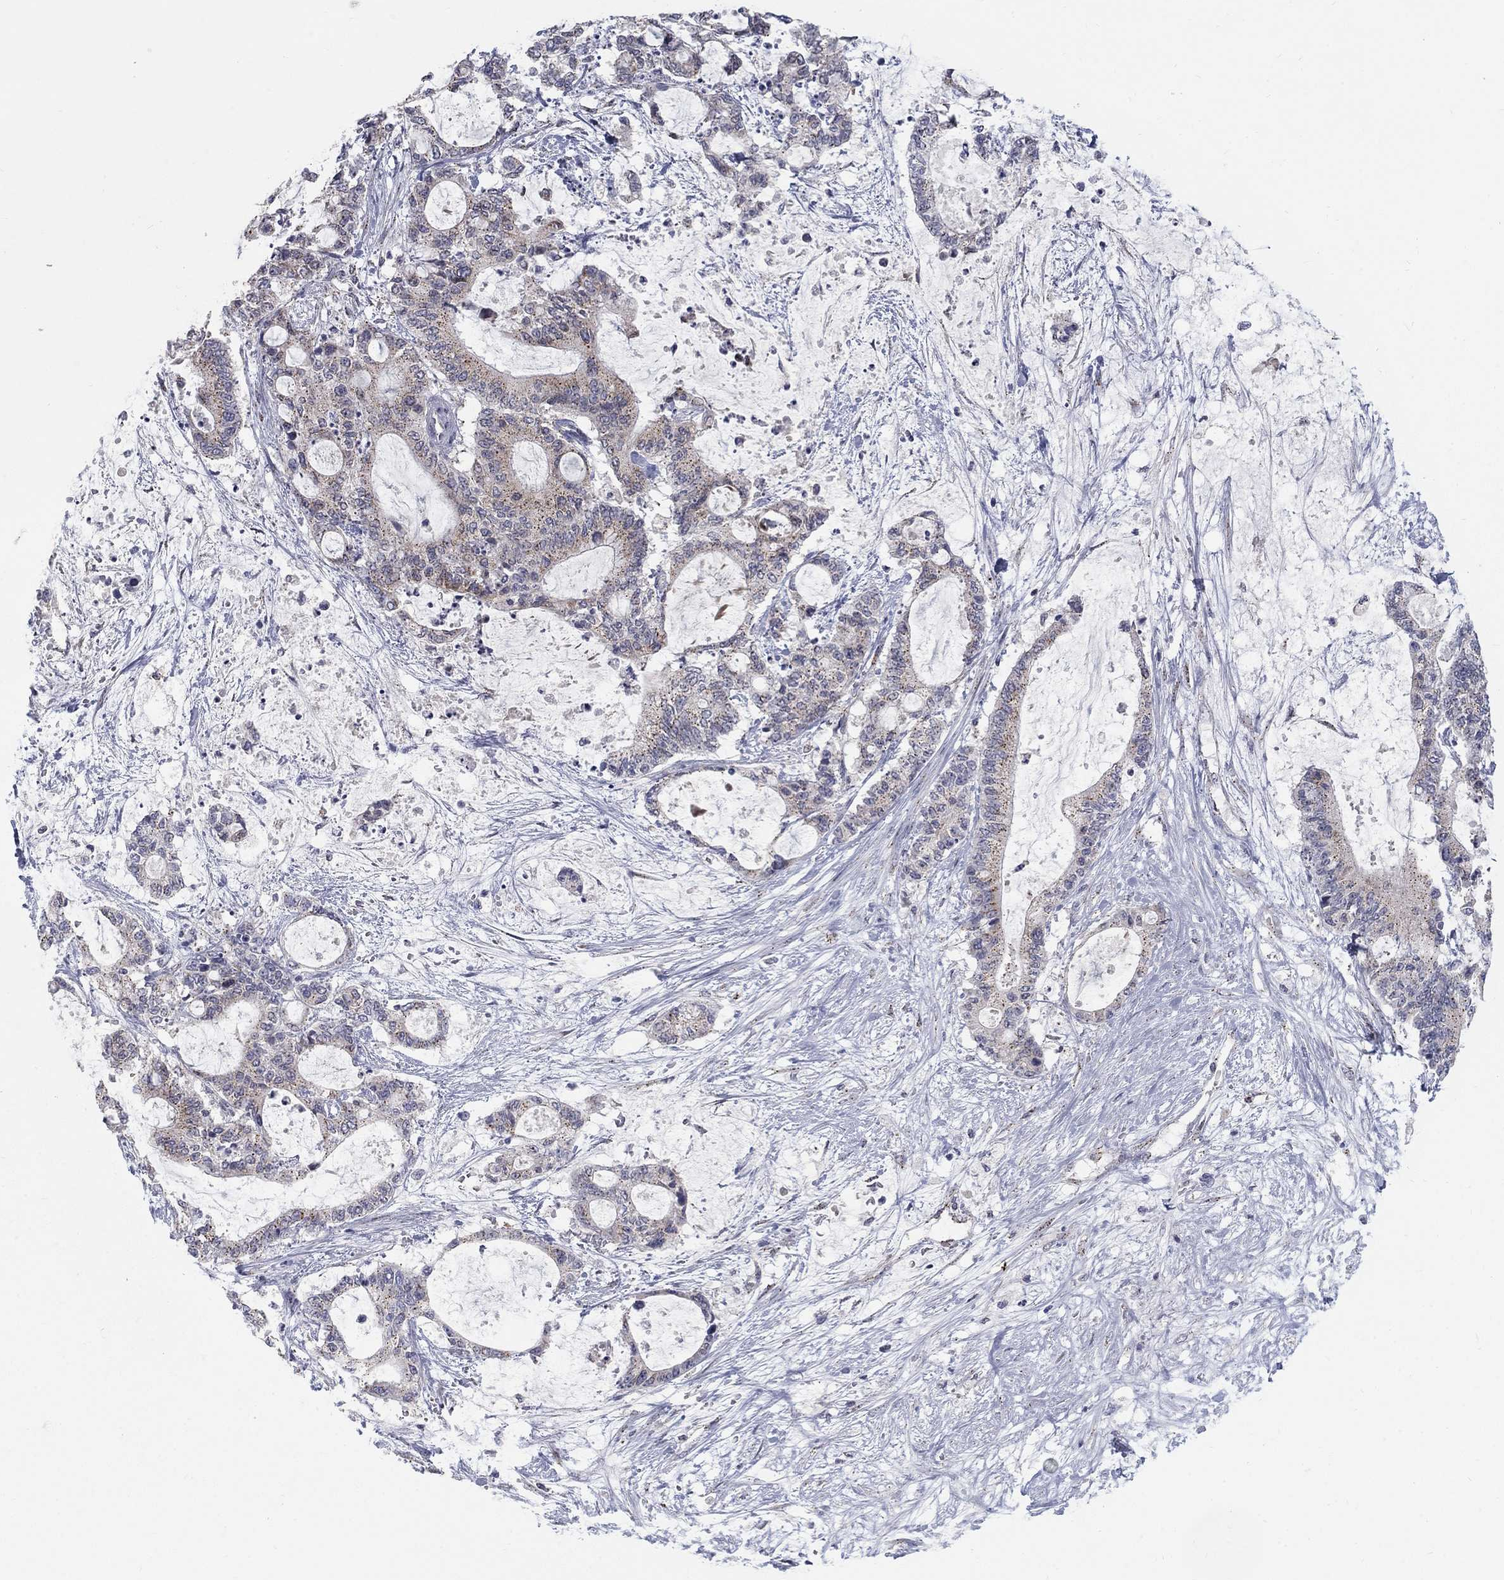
{"staining": {"intensity": "moderate", "quantity": "<25%", "location": "cytoplasmic/membranous"}, "tissue": "liver cancer", "cell_type": "Tumor cells", "image_type": "cancer", "snomed": [{"axis": "morphology", "description": "Normal tissue, NOS"}, {"axis": "morphology", "description": "Cholangiocarcinoma"}, {"axis": "topography", "description": "Liver"}, {"axis": "topography", "description": "Peripheral nerve tissue"}], "caption": "Immunohistochemical staining of liver cancer (cholangiocarcinoma) reveals low levels of moderate cytoplasmic/membranous expression in approximately <25% of tumor cells.", "gene": "PANK3", "patient": {"sex": "female", "age": 73}}